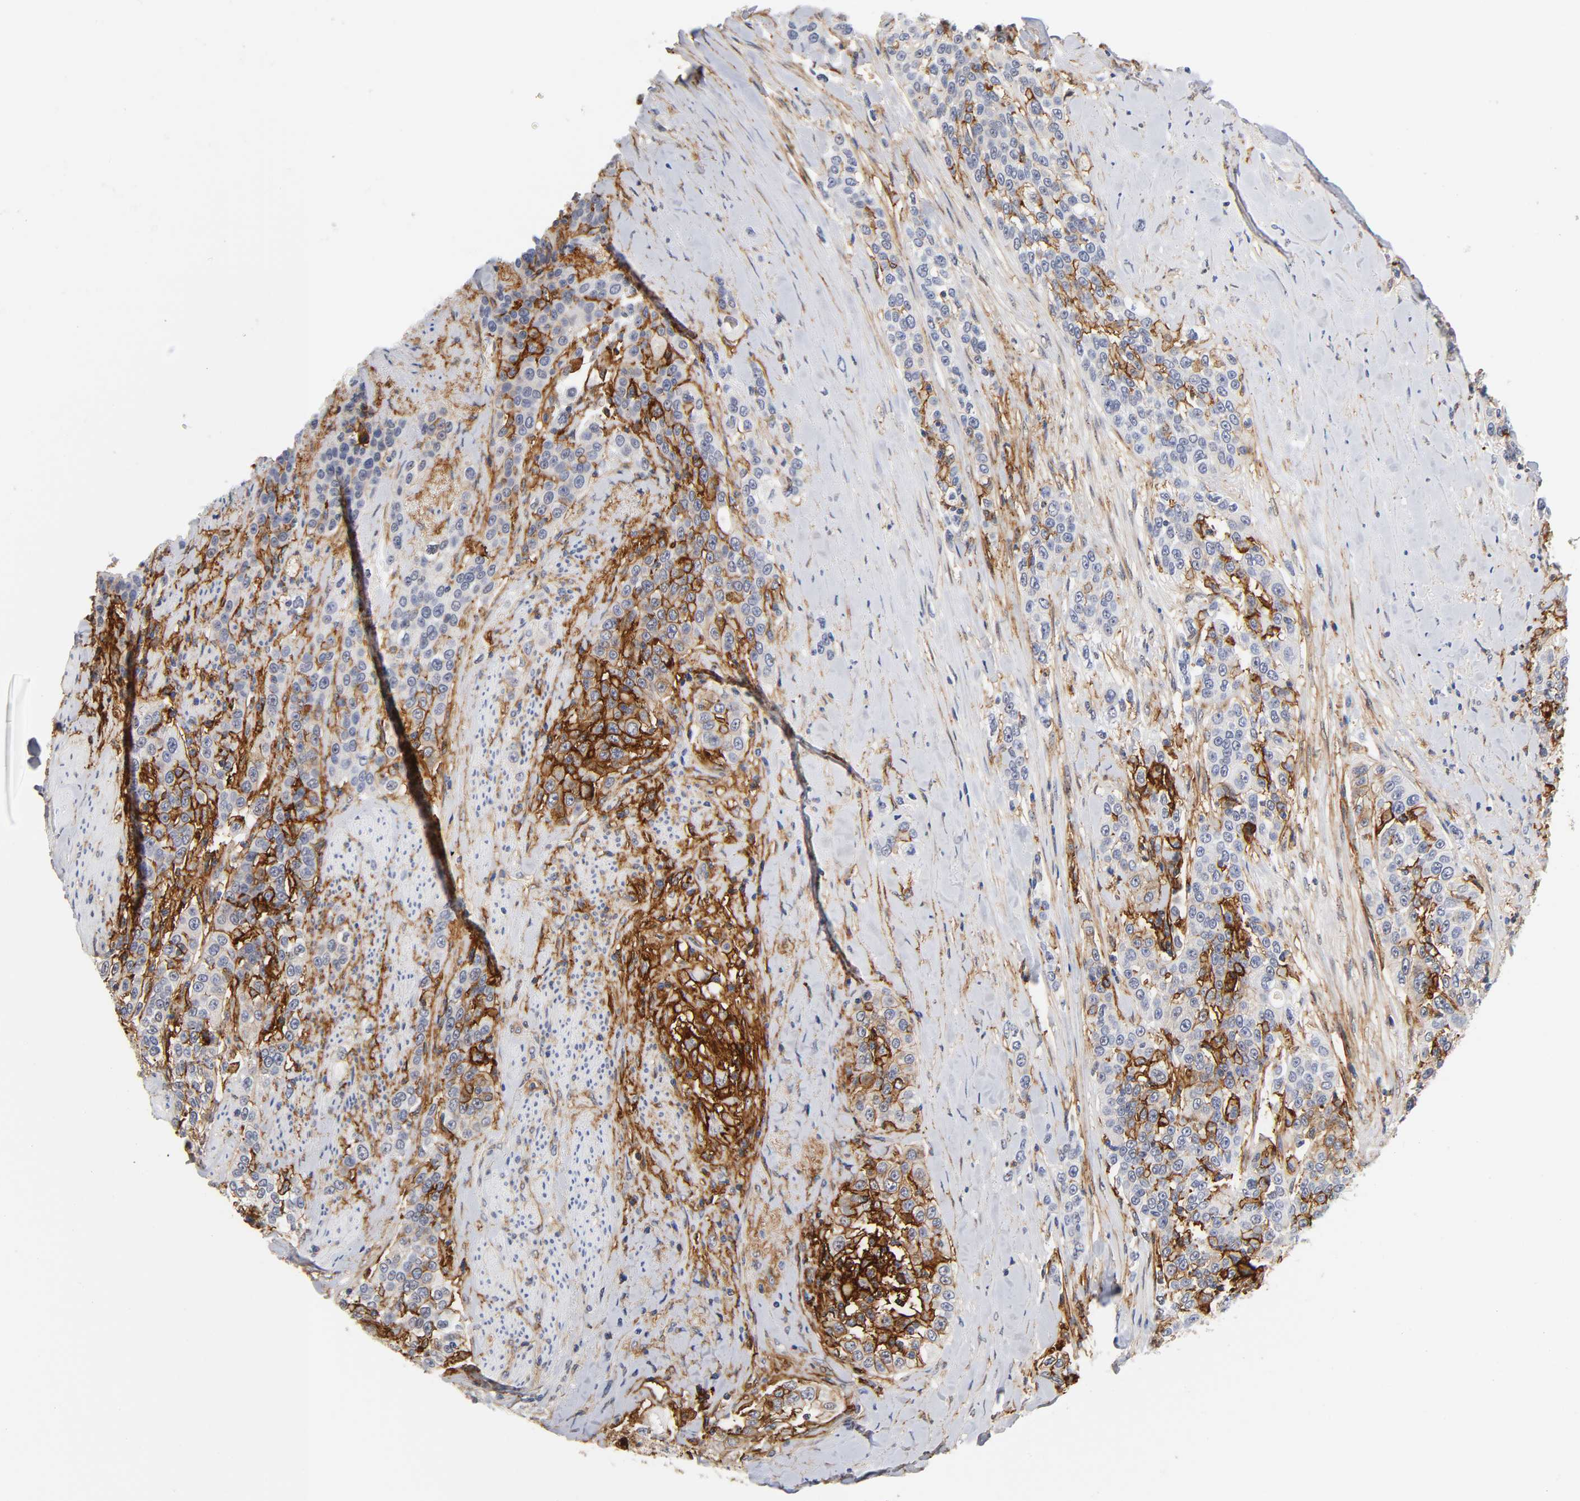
{"staining": {"intensity": "strong", "quantity": "25%-75%", "location": "cytoplasmic/membranous"}, "tissue": "urothelial cancer", "cell_type": "Tumor cells", "image_type": "cancer", "snomed": [{"axis": "morphology", "description": "Urothelial carcinoma, High grade"}, {"axis": "topography", "description": "Urinary bladder"}], "caption": "This photomicrograph shows immunohistochemistry (IHC) staining of human urothelial cancer, with high strong cytoplasmic/membranous staining in approximately 25%-75% of tumor cells.", "gene": "ICAM1", "patient": {"sex": "female", "age": 80}}